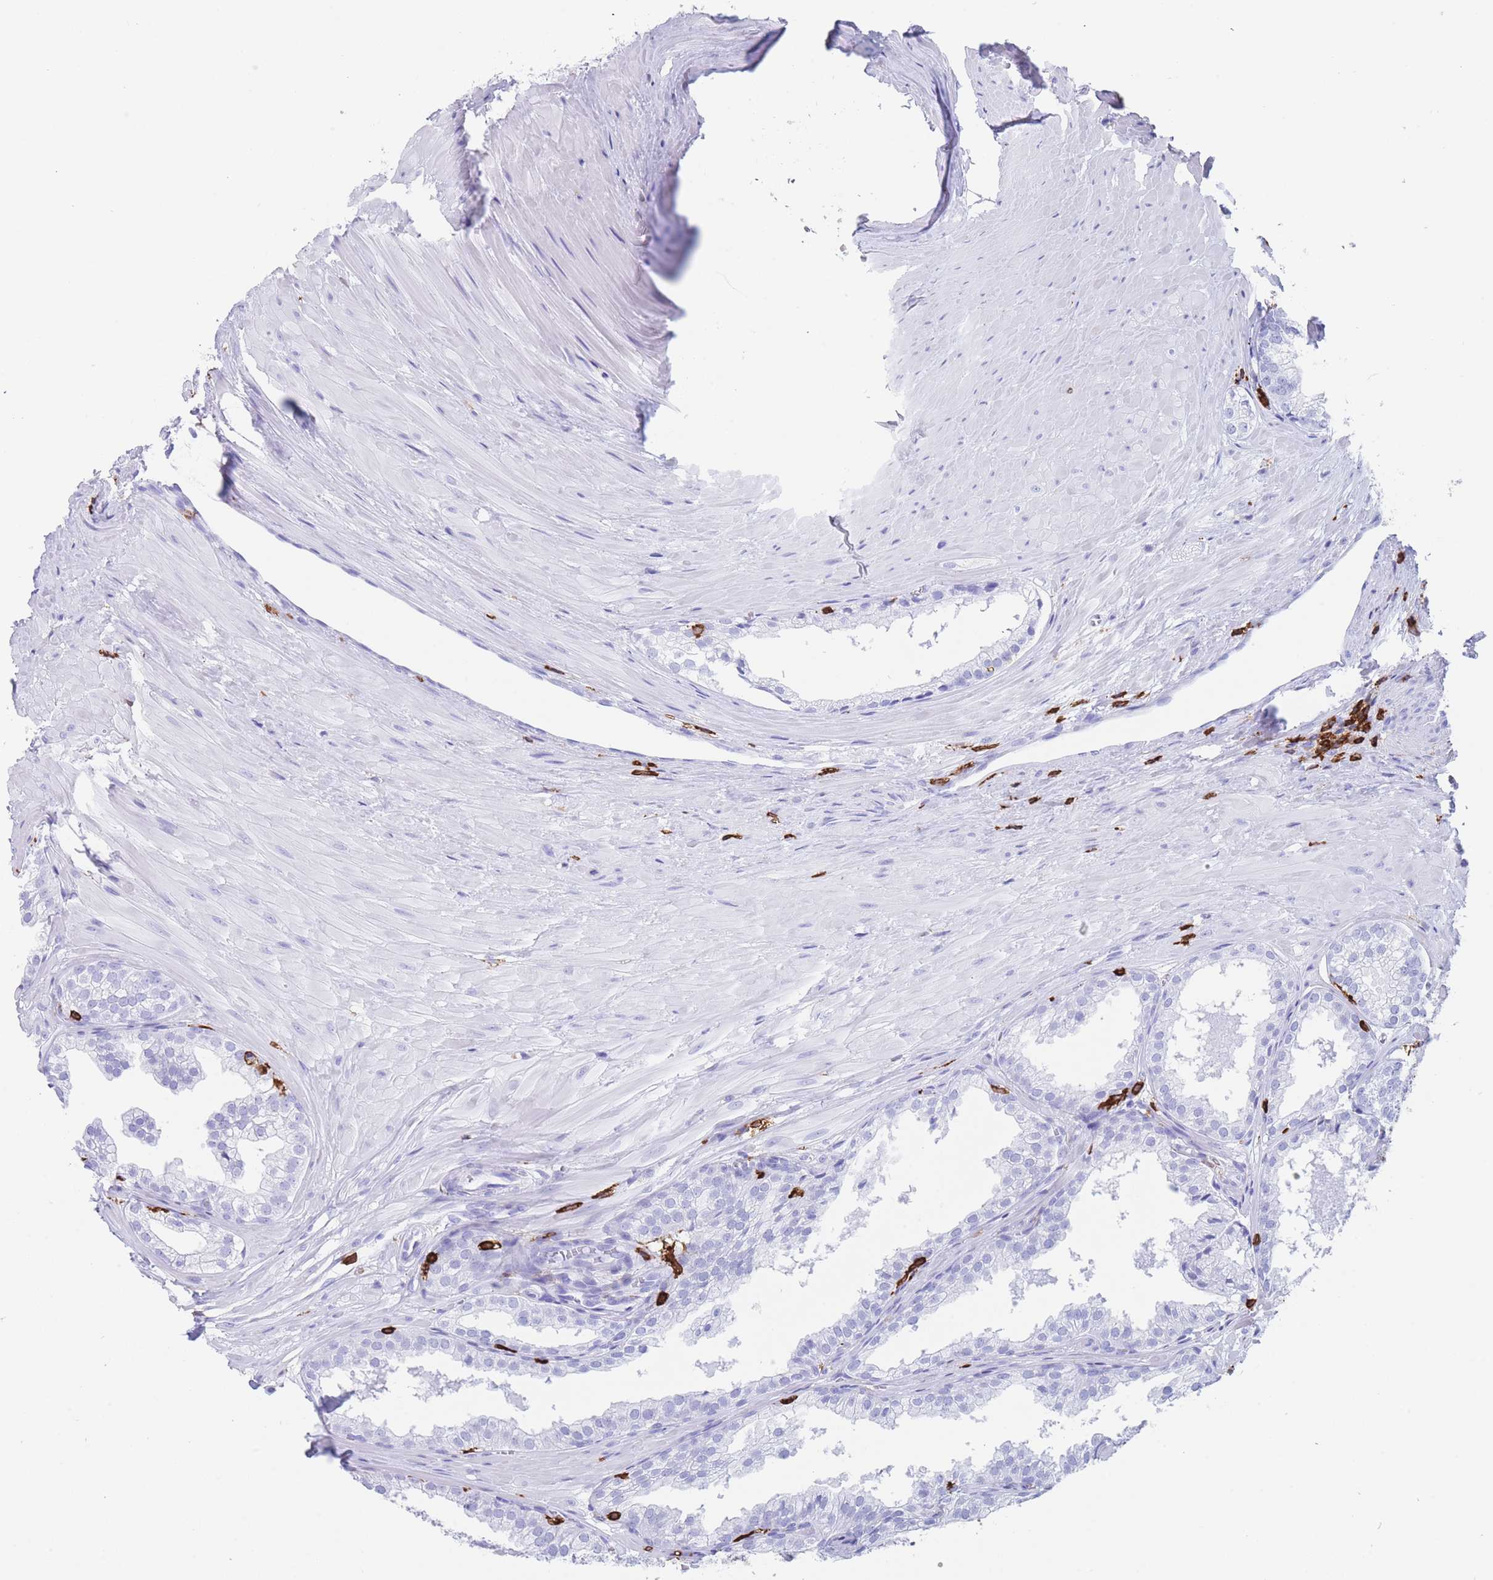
{"staining": {"intensity": "negative", "quantity": "none", "location": "none"}, "tissue": "prostate", "cell_type": "Glandular cells", "image_type": "normal", "snomed": [{"axis": "morphology", "description": "Normal tissue, NOS"}, {"axis": "topography", "description": "Prostate"}, {"axis": "topography", "description": "Peripheral nerve tissue"}], "caption": "DAB (3,3'-diaminobenzidine) immunohistochemical staining of unremarkable human prostate reveals no significant positivity in glandular cells.", "gene": "CORO1A", "patient": {"sex": "male", "age": 55}}